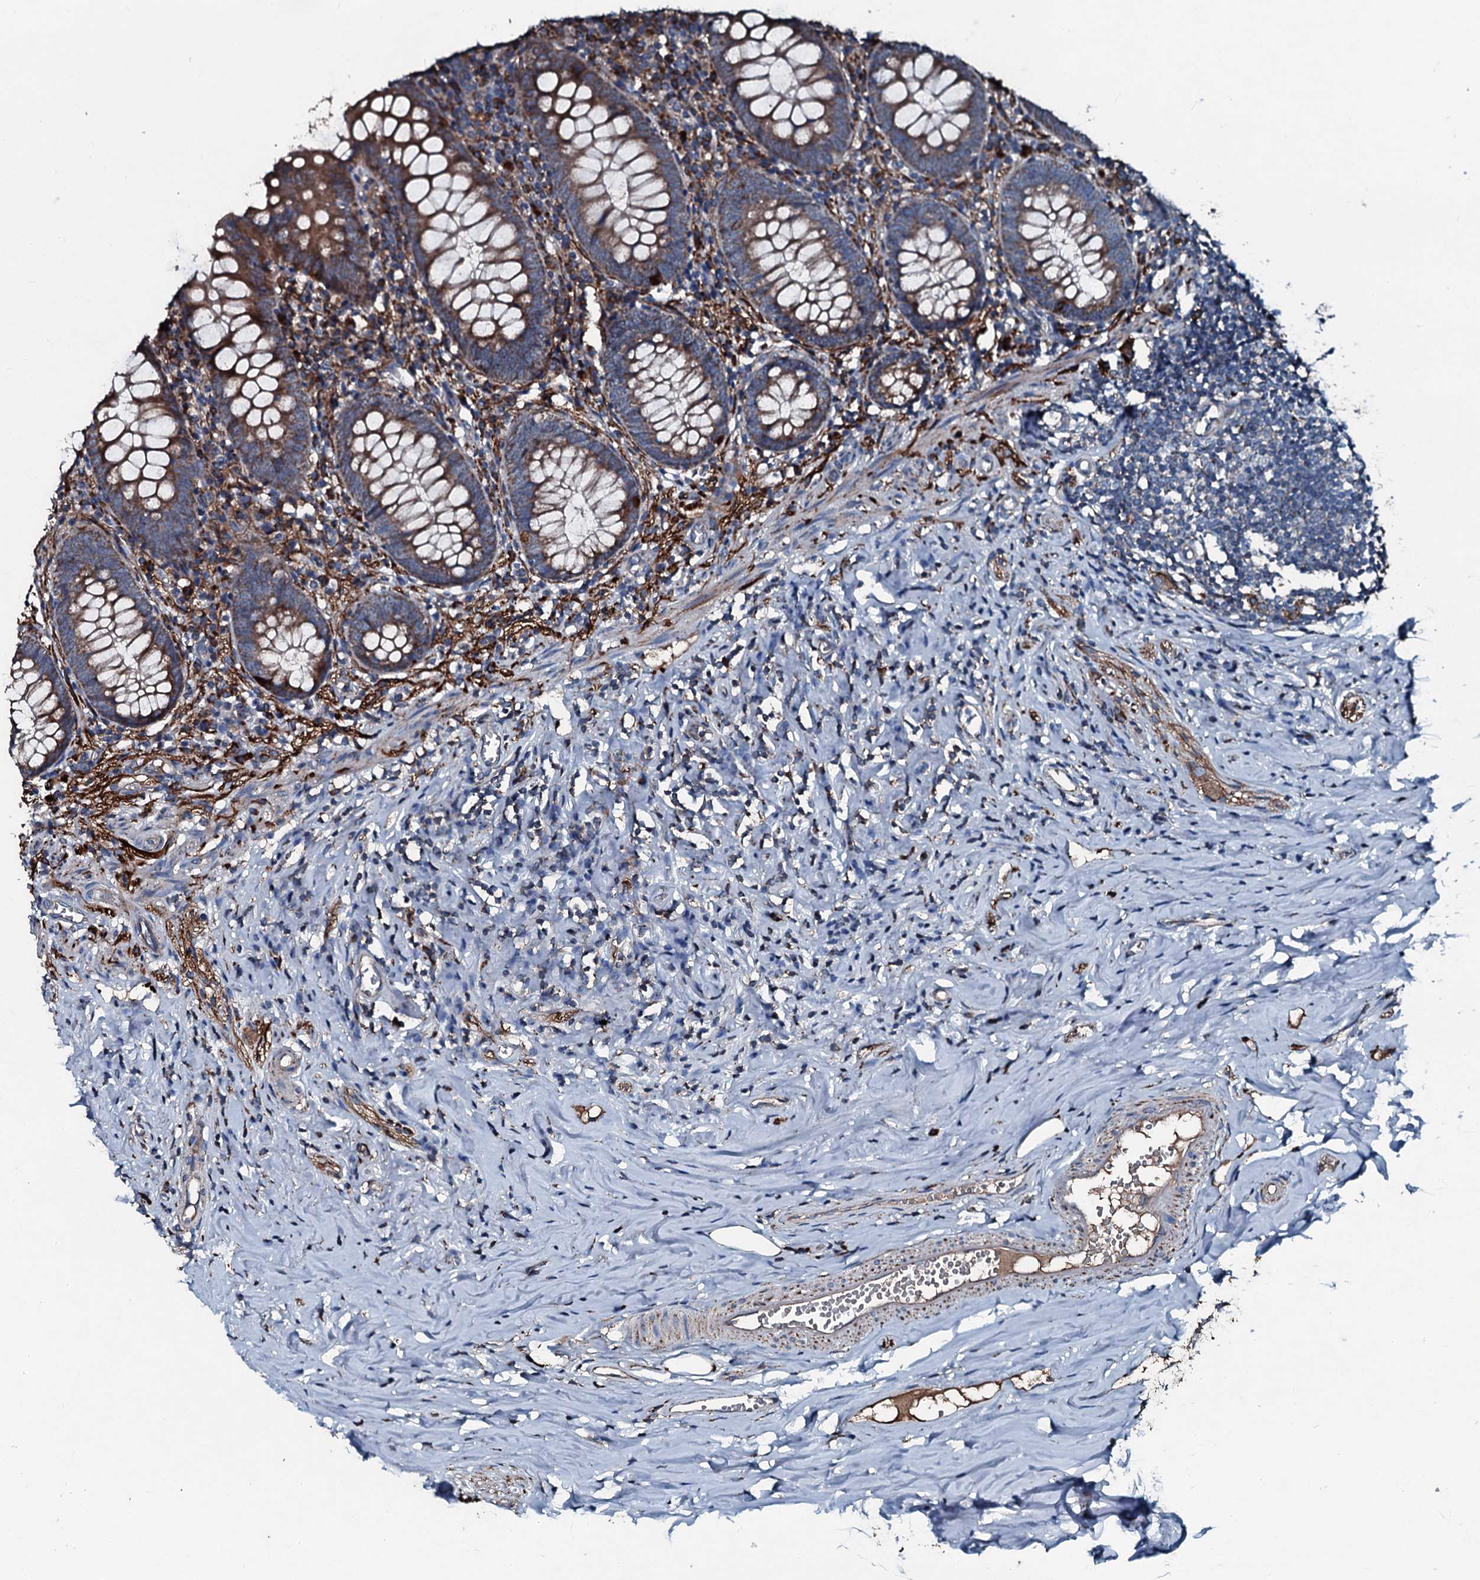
{"staining": {"intensity": "moderate", "quantity": ">75%", "location": "cytoplasmic/membranous"}, "tissue": "appendix", "cell_type": "Glandular cells", "image_type": "normal", "snomed": [{"axis": "morphology", "description": "Normal tissue, NOS"}, {"axis": "topography", "description": "Appendix"}], "caption": "A high-resolution photomicrograph shows immunohistochemistry staining of normal appendix, which reveals moderate cytoplasmic/membranous staining in approximately >75% of glandular cells. The protein of interest is shown in brown color, while the nuclei are stained blue.", "gene": "ACSS3", "patient": {"sex": "female", "age": 51}}